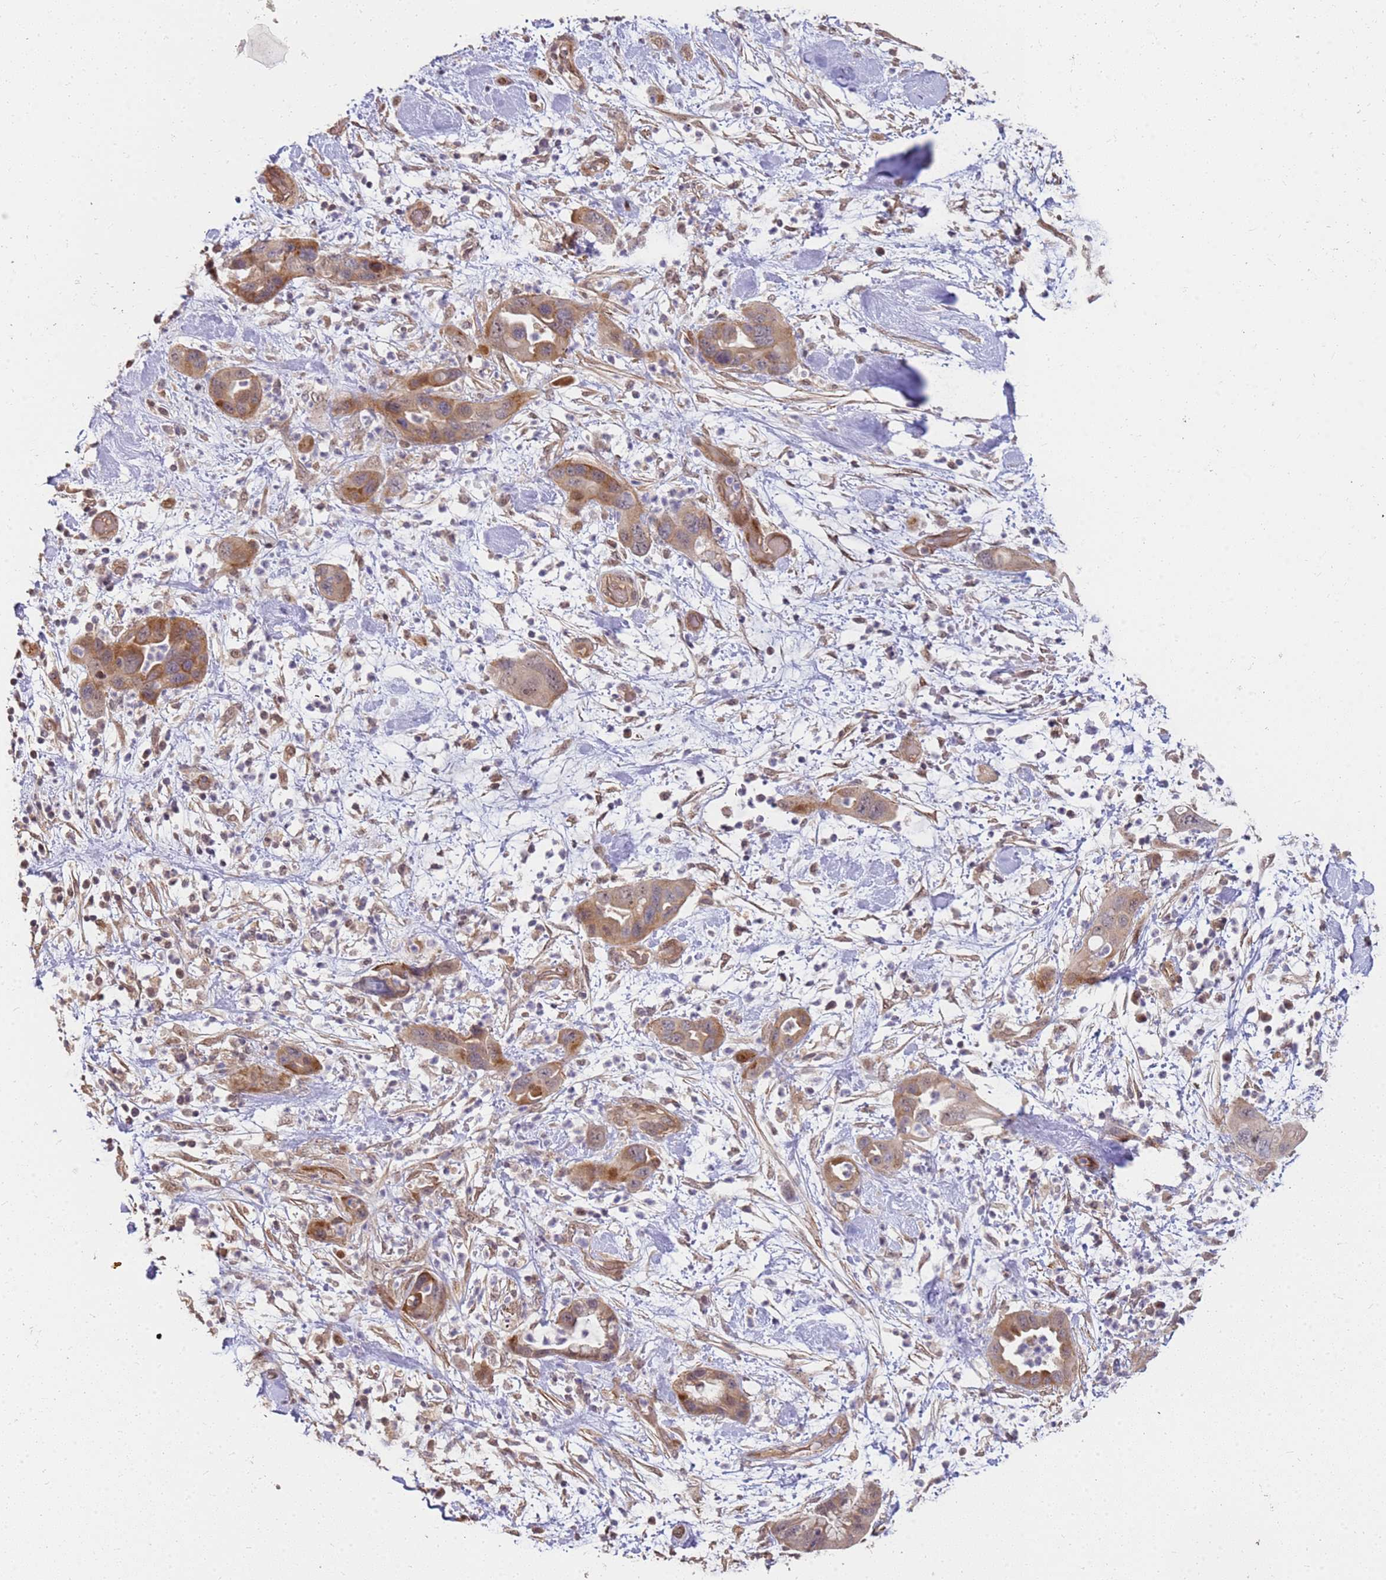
{"staining": {"intensity": "moderate", "quantity": ">75%", "location": "cytoplasmic/membranous"}, "tissue": "pancreatic cancer", "cell_type": "Tumor cells", "image_type": "cancer", "snomed": [{"axis": "morphology", "description": "Adenocarcinoma, NOS"}, {"axis": "topography", "description": "Pancreas"}], "caption": "DAB (3,3'-diaminobenzidine) immunohistochemical staining of adenocarcinoma (pancreatic) shows moderate cytoplasmic/membranous protein positivity in about >75% of tumor cells.", "gene": "ST18", "patient": {"sex": "female", "age": 71}}